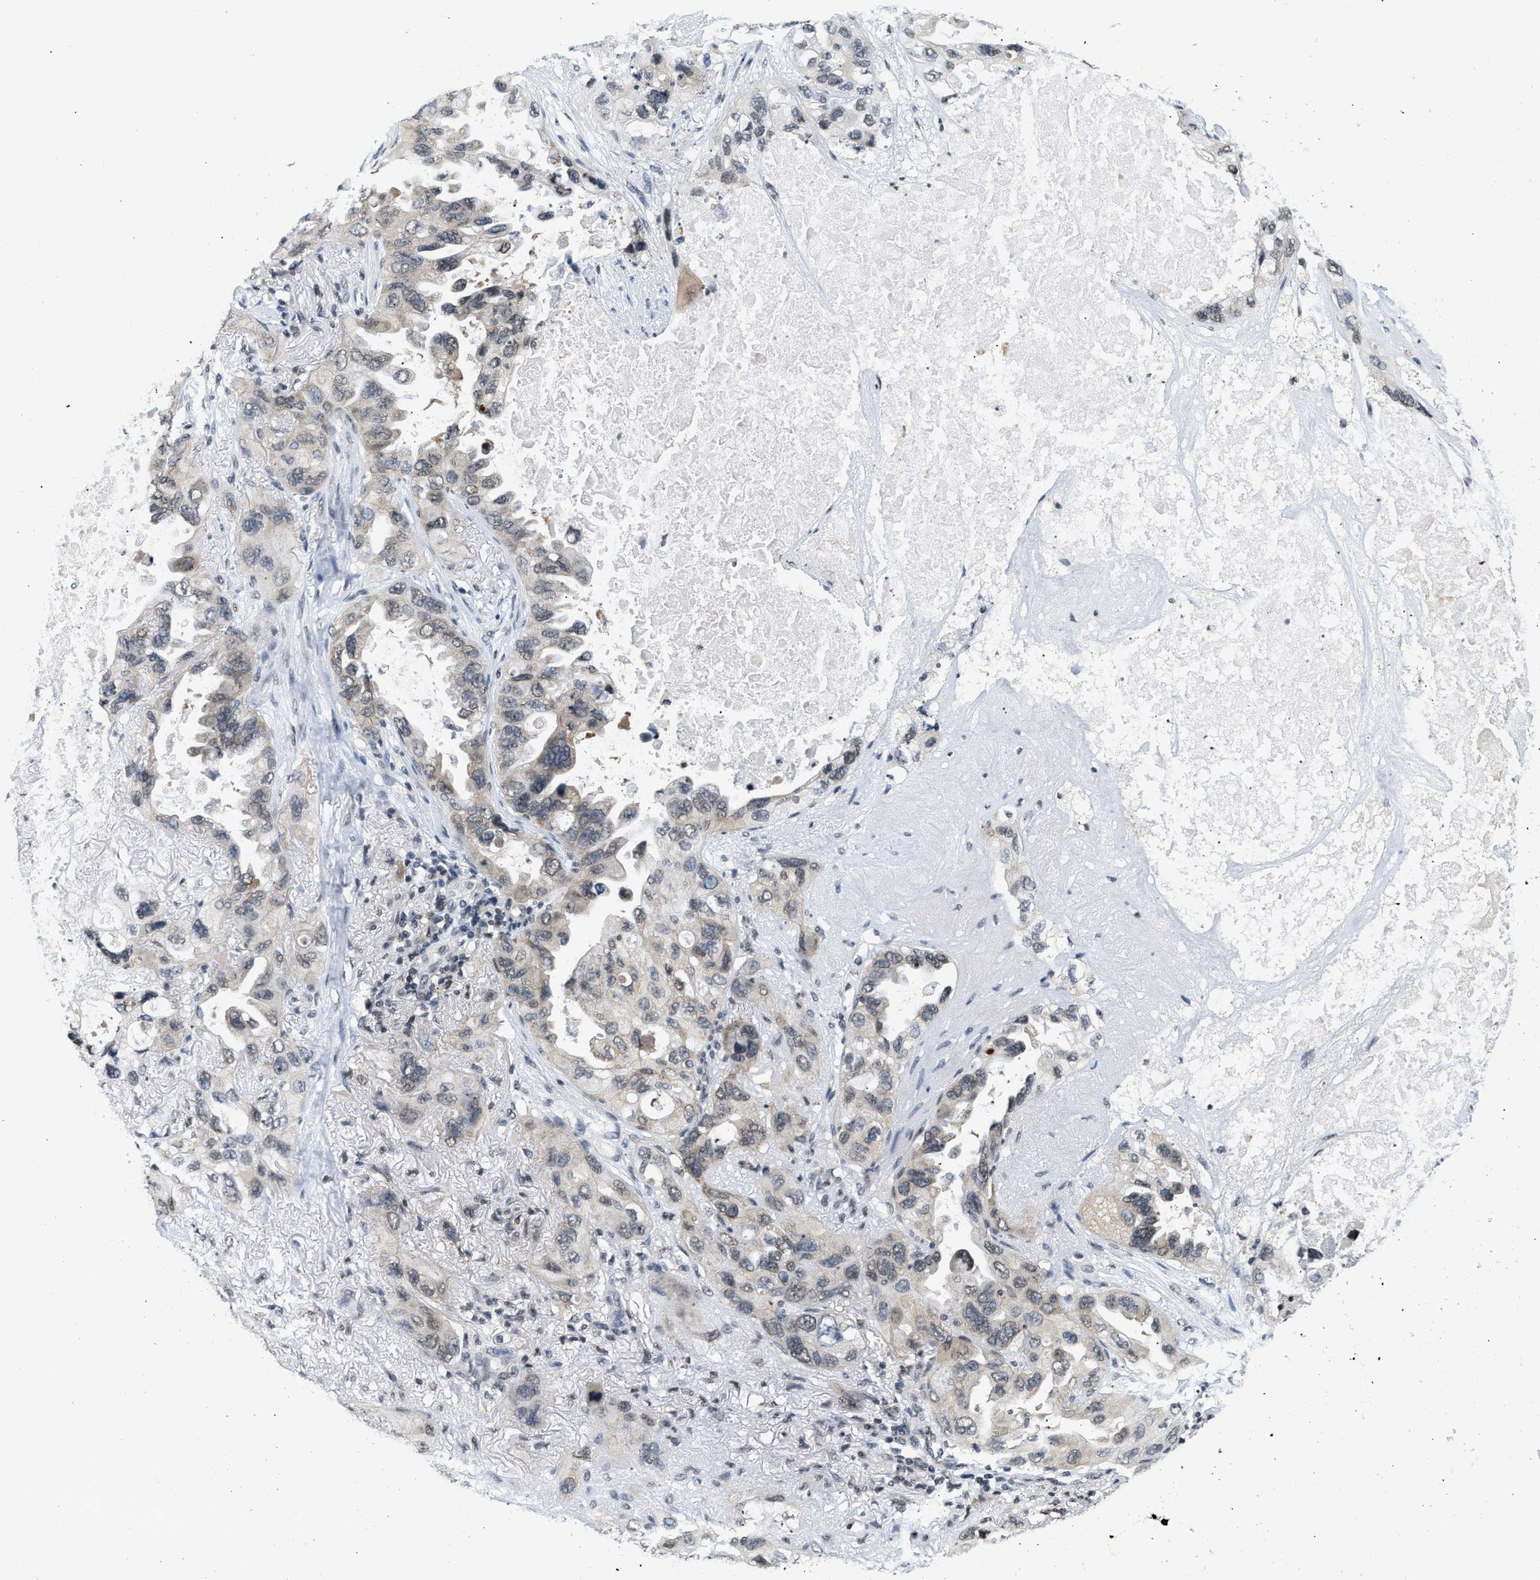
{"staining": {"intensity": "weak", "quantity": ">75%", "location": "cytoplasmic/membranous,nuclear"}, "tissue": "lung cancer", "cell_type": "Tumor cells", "image_type": "cancer", "snomed": [{"axis": "morphology", "description": "Squamous cell carcinoma, NOS"}, {"axis": "topography", "description": "Lung"}], "caption": "A low amount of weak cytoplasmic/membranous and nuclear expression is present in approximately >75% of tumor cells in squamous cell carcinoma (lung) tissue.", "gene": "RAF1", "patient": {"sex": "female", "age": 73}}